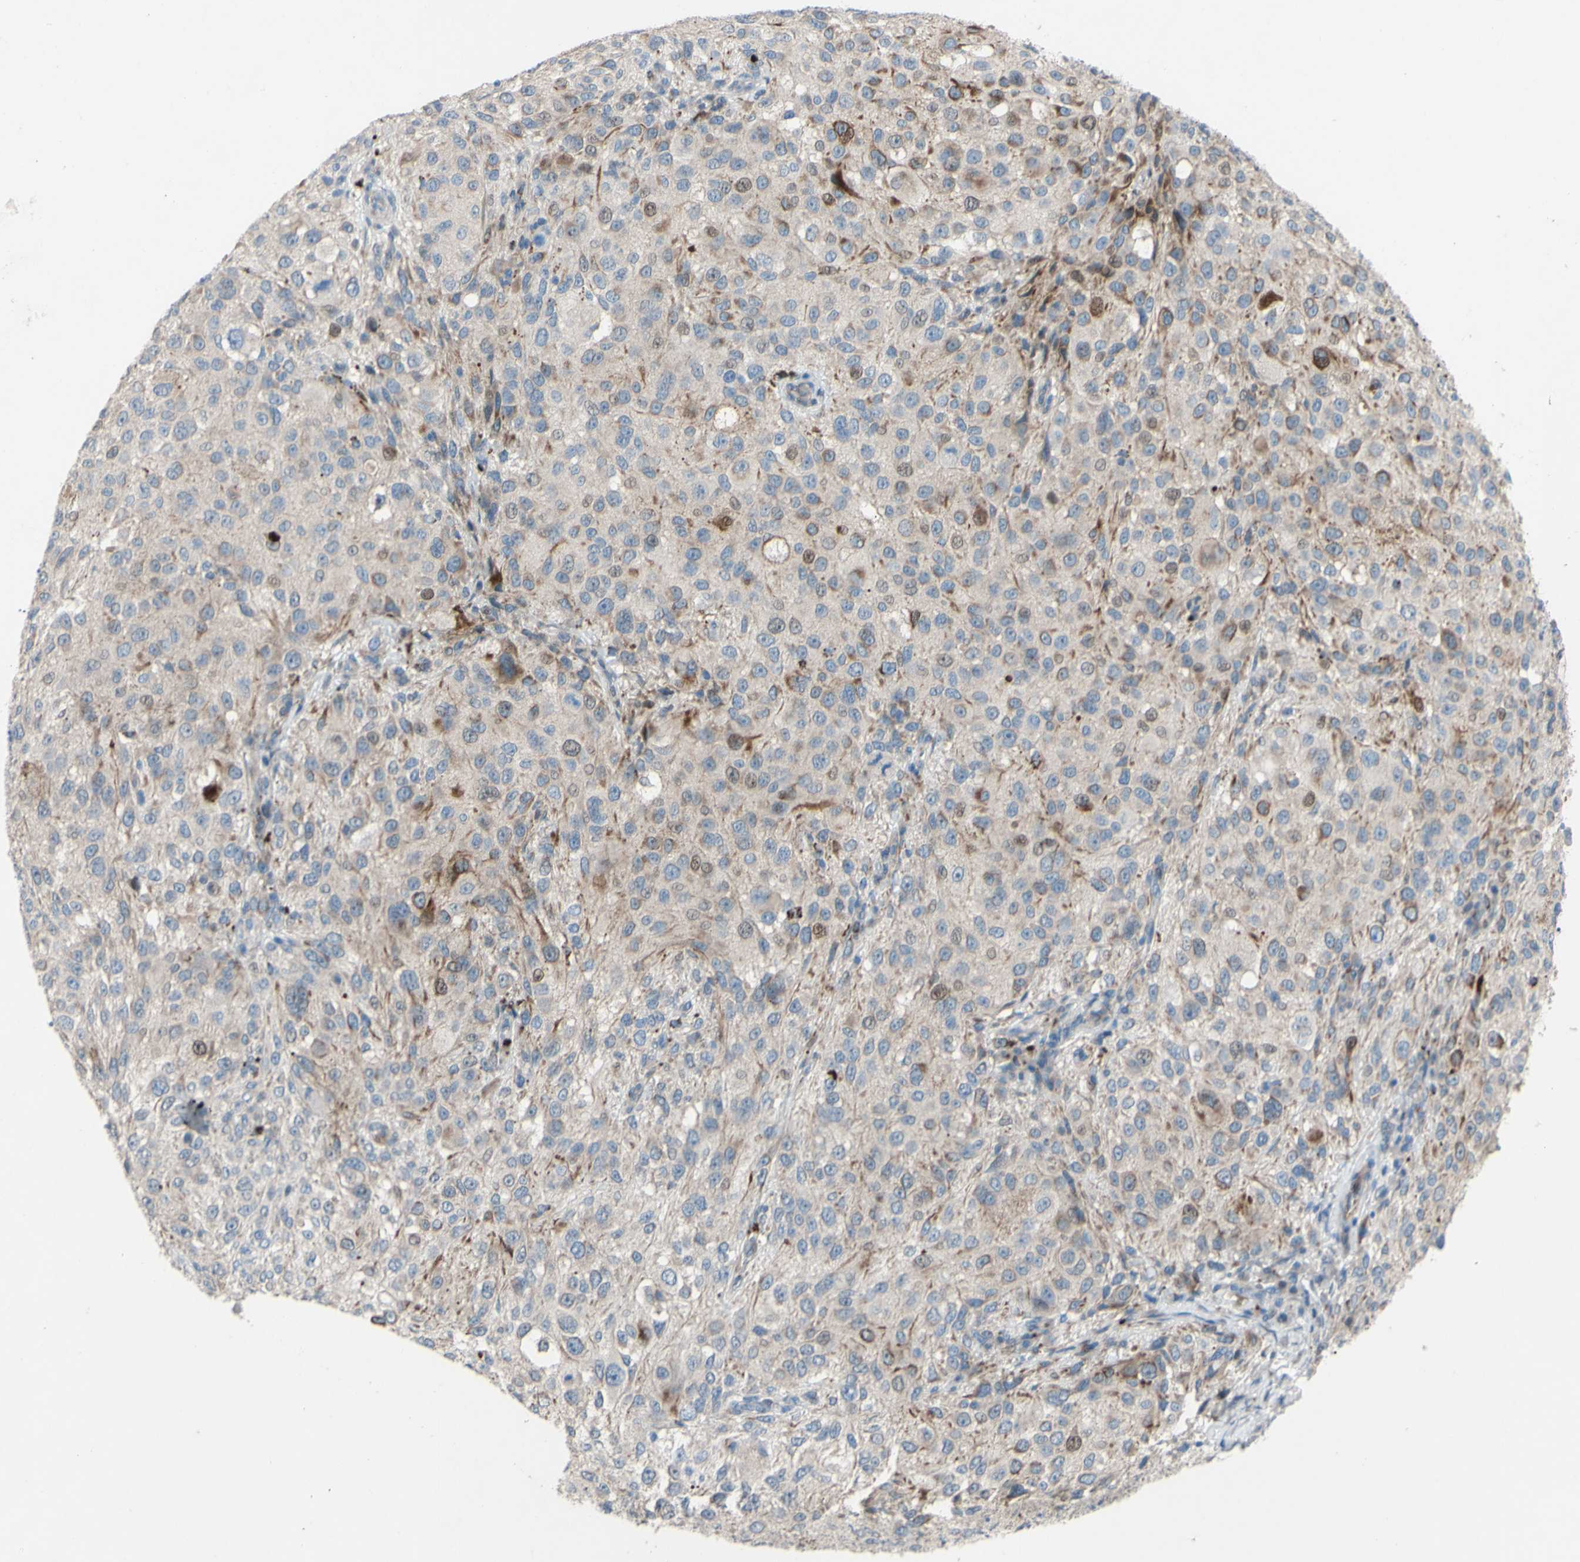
{"staining": {"intensity": "negative", "quantity": "none", "location": "none"}, "tissue": "melanoma", "cell_type": "Tumor cells", "image_type": "cancer", "snomed": [{"axis": "morphology", "description": "Necrosis, NOS"}, {"axis": "morphology", "description": "Malignant melanoma, NOS"}, {"axis": "topography", "description": "Skin"}], "caption": "High power microscopy histopathology image of an IHC image of melanoma, revealing no significant staining in tumor cells.", "gene": "CDCP1", "patient": {"sex": "female", "age": 87}}